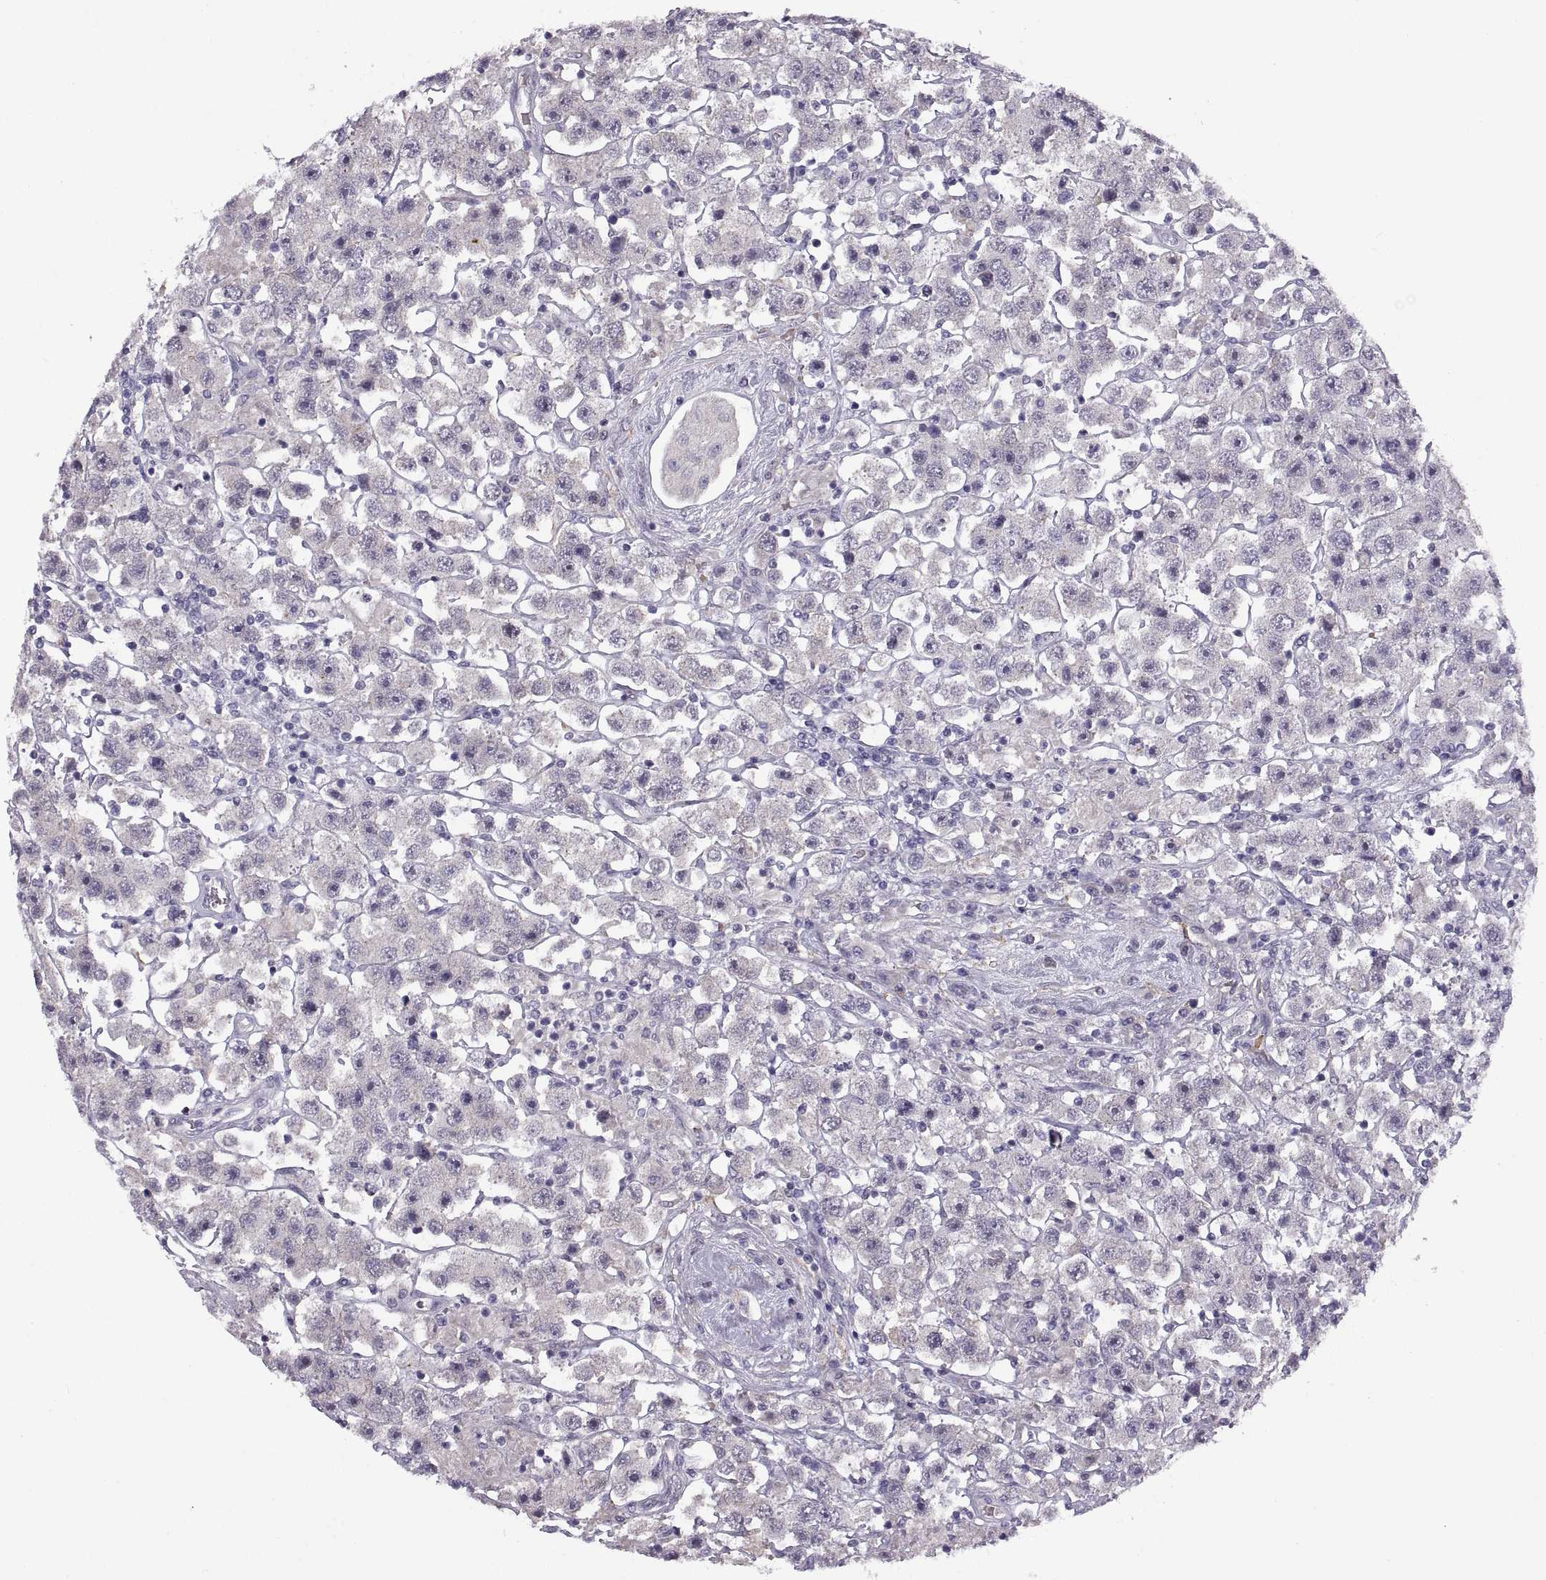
{"staining": {"intensity": "negative", "quantity": "none", "location": "none"}, "tissue": "testis cancer", "cell_type": "Tumor cells", "image_type": "cancer", "snomed": [{"axis": "morphology", "description": "Seminoma, NOS"}, {"axis": "topography", "description": "Testis"}], "caption": "IHC photomicrograph of neoplastic tissue: human testis cancer (seminoma) stained with DAB (3,3'-diaminobenzidine) displays no significant protein staining in tumor cells.", "gene": "MEIOC", "patient": {"sex": "male", "age": 45}}